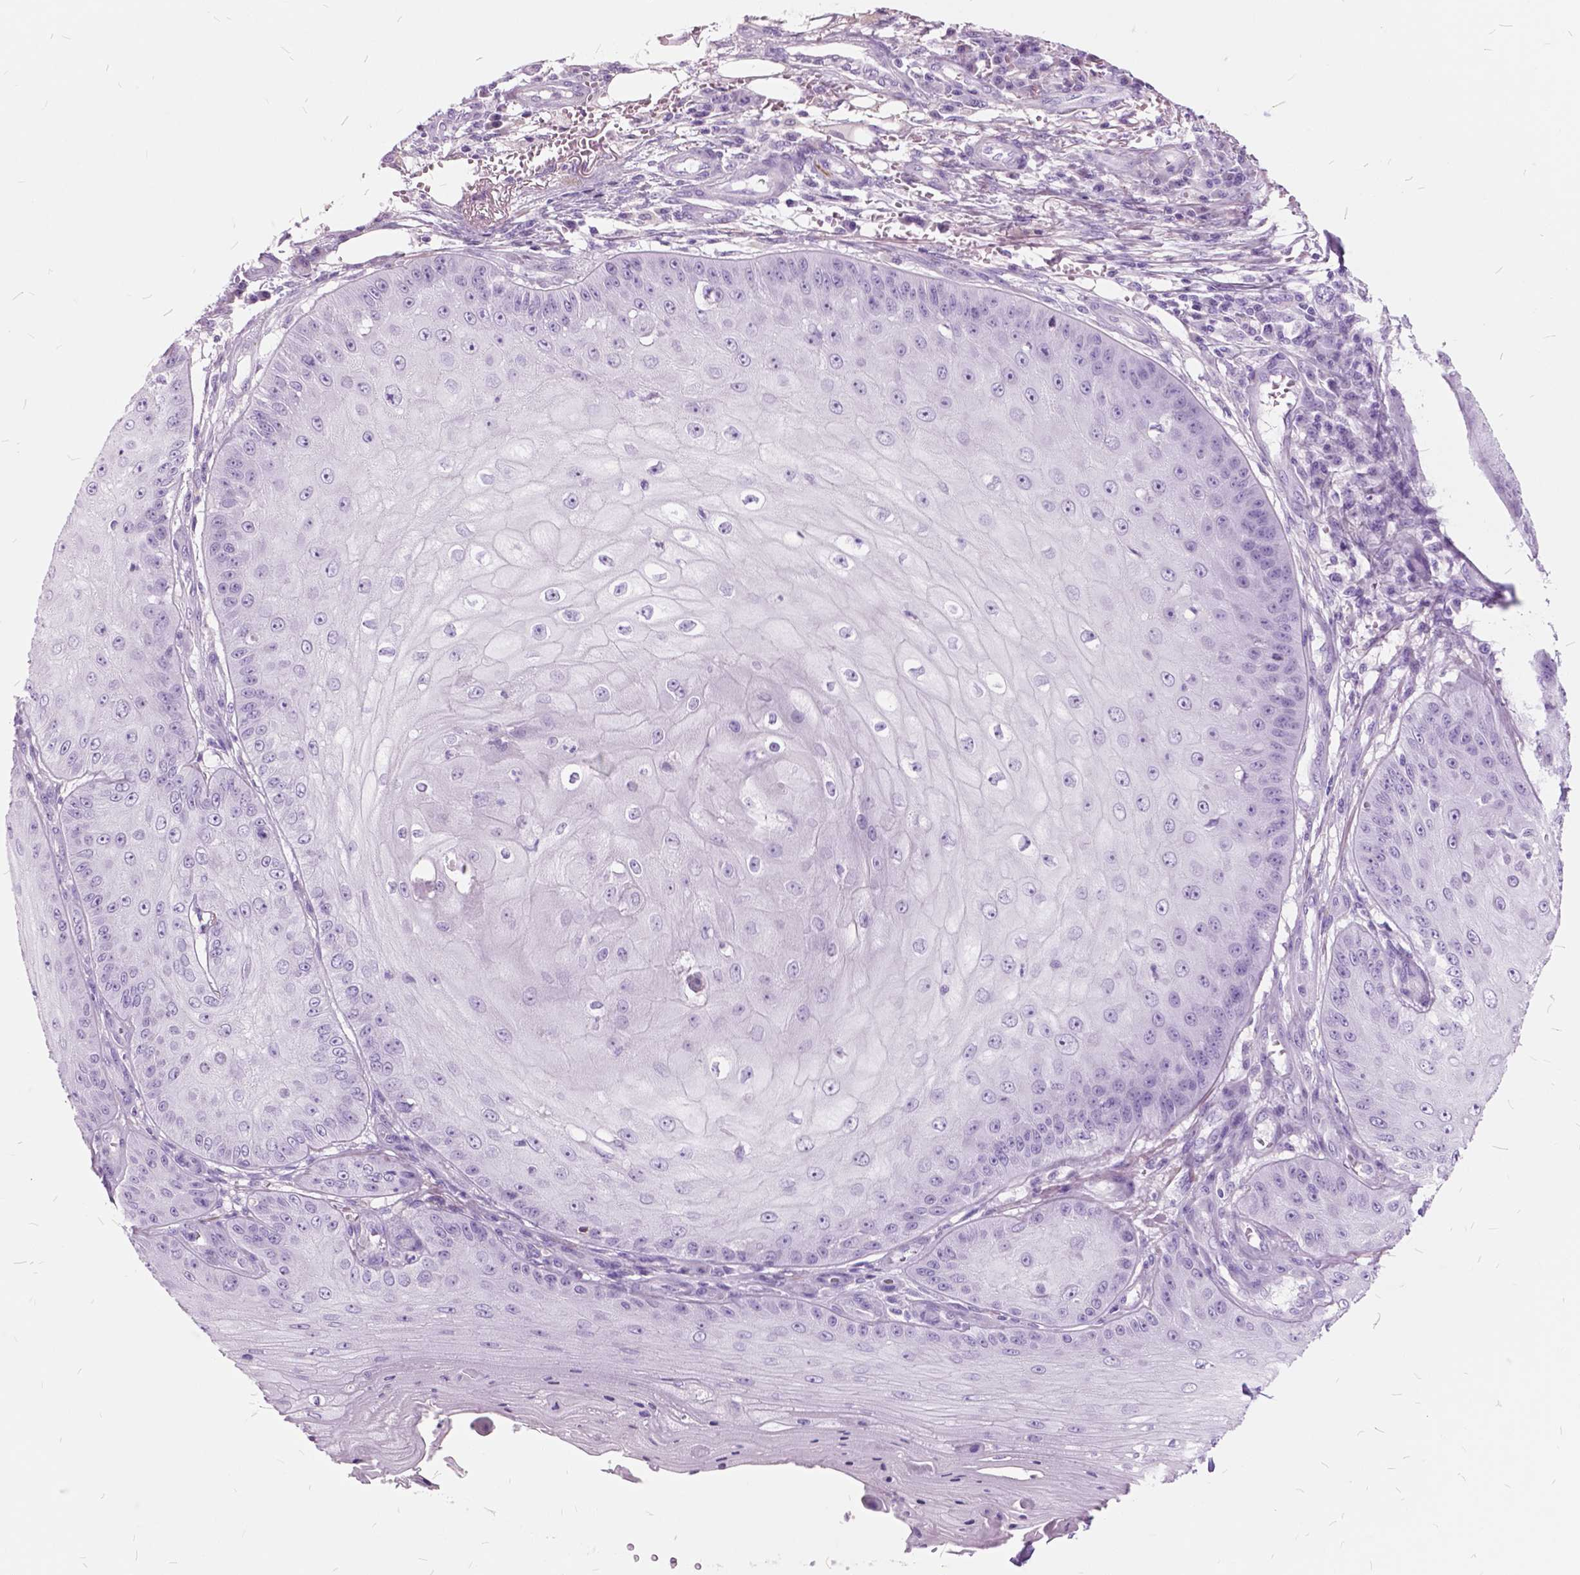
{"staining": {"intensity": "negative", "quantity": "none", "location": "none"}, "tissue": "skin cancer", "cell_type": "Tumor cells", "image_type": "cancer", "snomed": [{"axis": "morphology", "description": "Squamous cell carcinoma, NOS"}, {"axis": "topography", "description": "Skin"}], "caption": "The immunohistochemistry micrograph has no significant positivity in tumor cells of skin cancer tissue. (DAB immunohistochemistry (IHC) with hematoxylin counter stain).", "gene": "GDF9", "patient": {"sex": "male", "age": 70}}